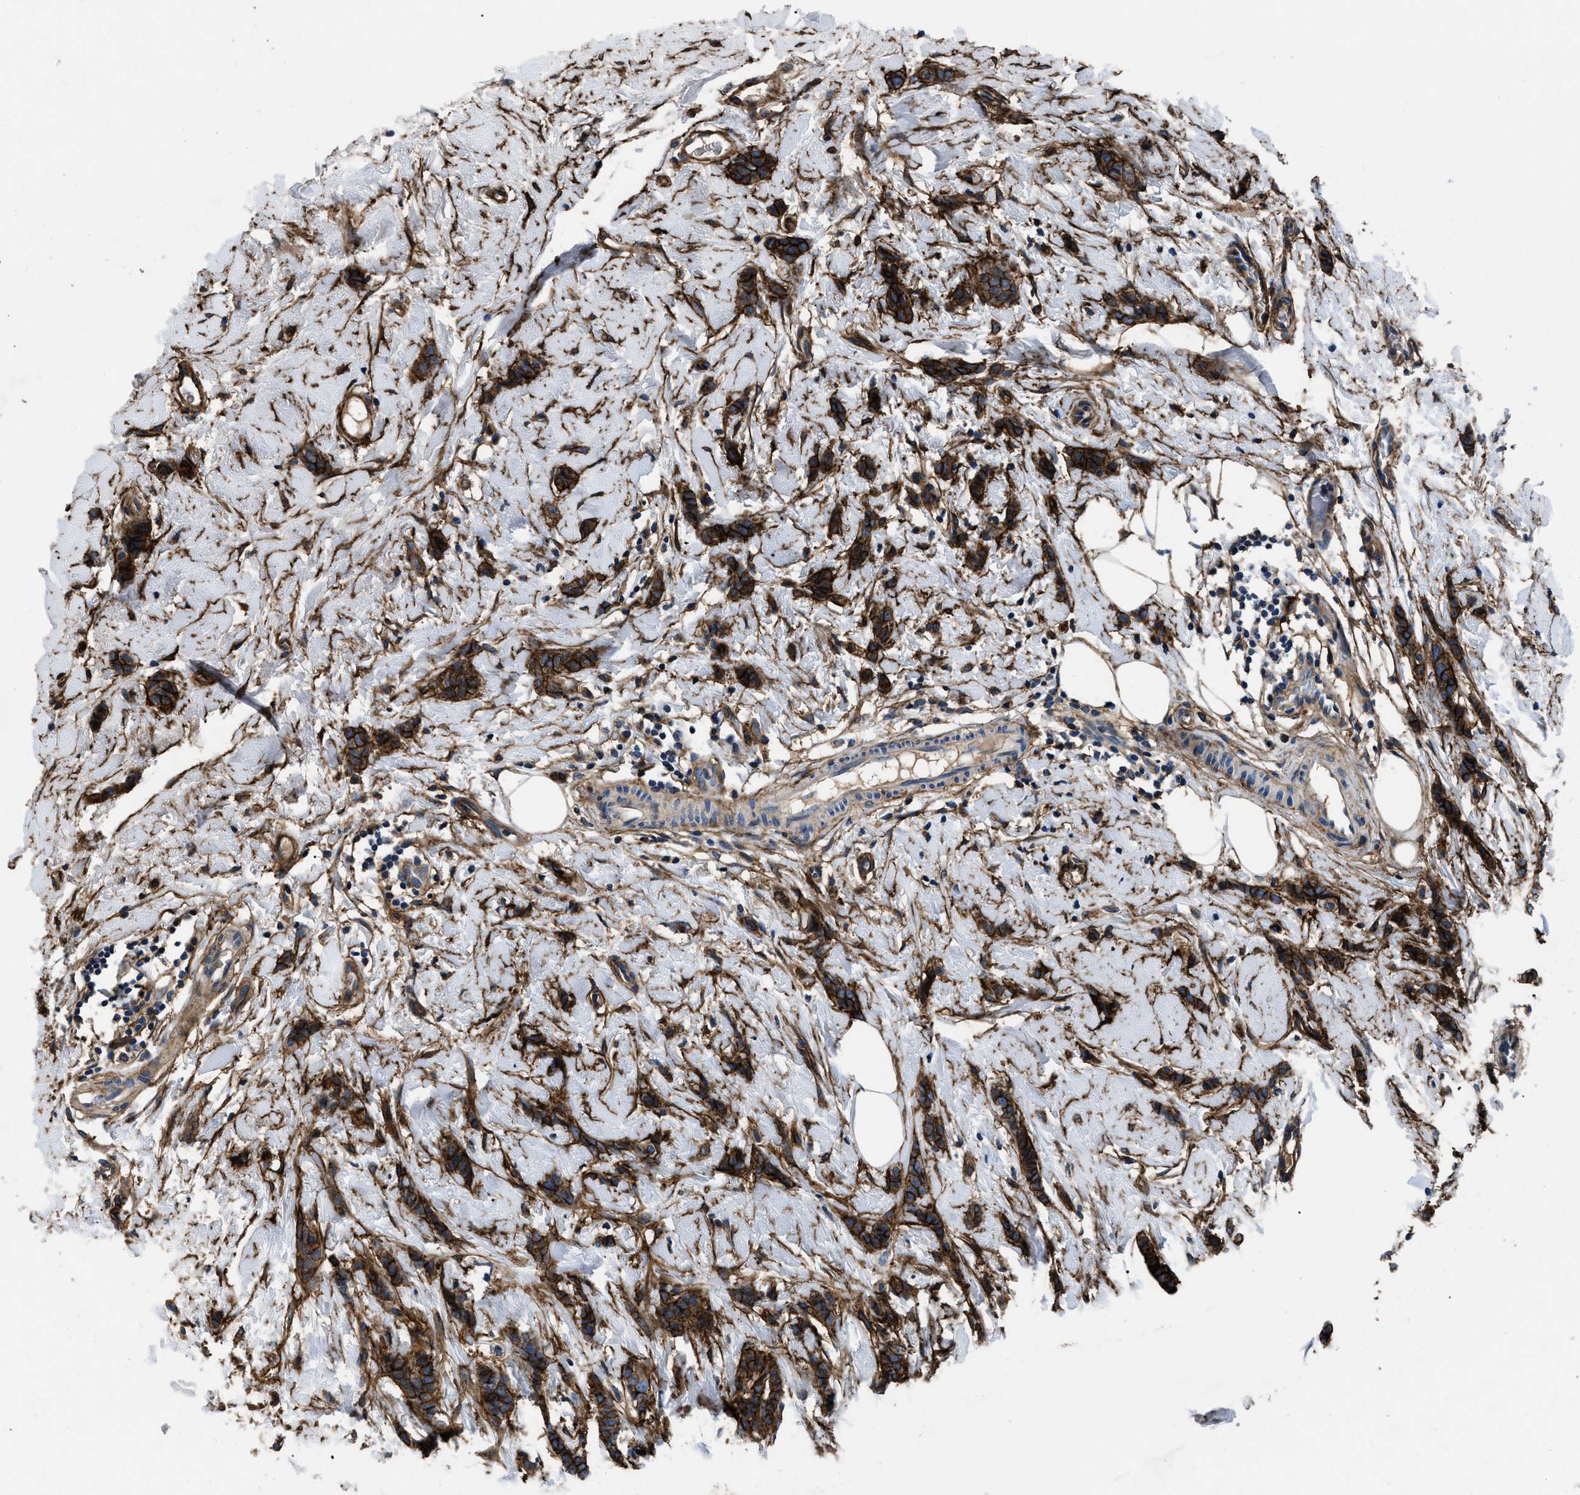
{"staining": {"intensity": "strong", "quantity": ">75%", "location": "cytoplasmic/membranous"}, "tissue": "breast cancer", "cell_type": "Tumor cells", "image_type": "cancer", "snomed": [{"axis": "morphology", "description": "Lobular carcinoma"}, {"axis": "topography", "description": "Skin"}, {"axis": "topography", "description": "Breast"}], "caption": "Immunohistochemistry of human lobular carcinoma (breast) reveals high levels of strong cytoplasmic/membranous expression in about >75% of tumor cells.", "gene": "CD276", "patient": {"sex": "female", "age": 46}}